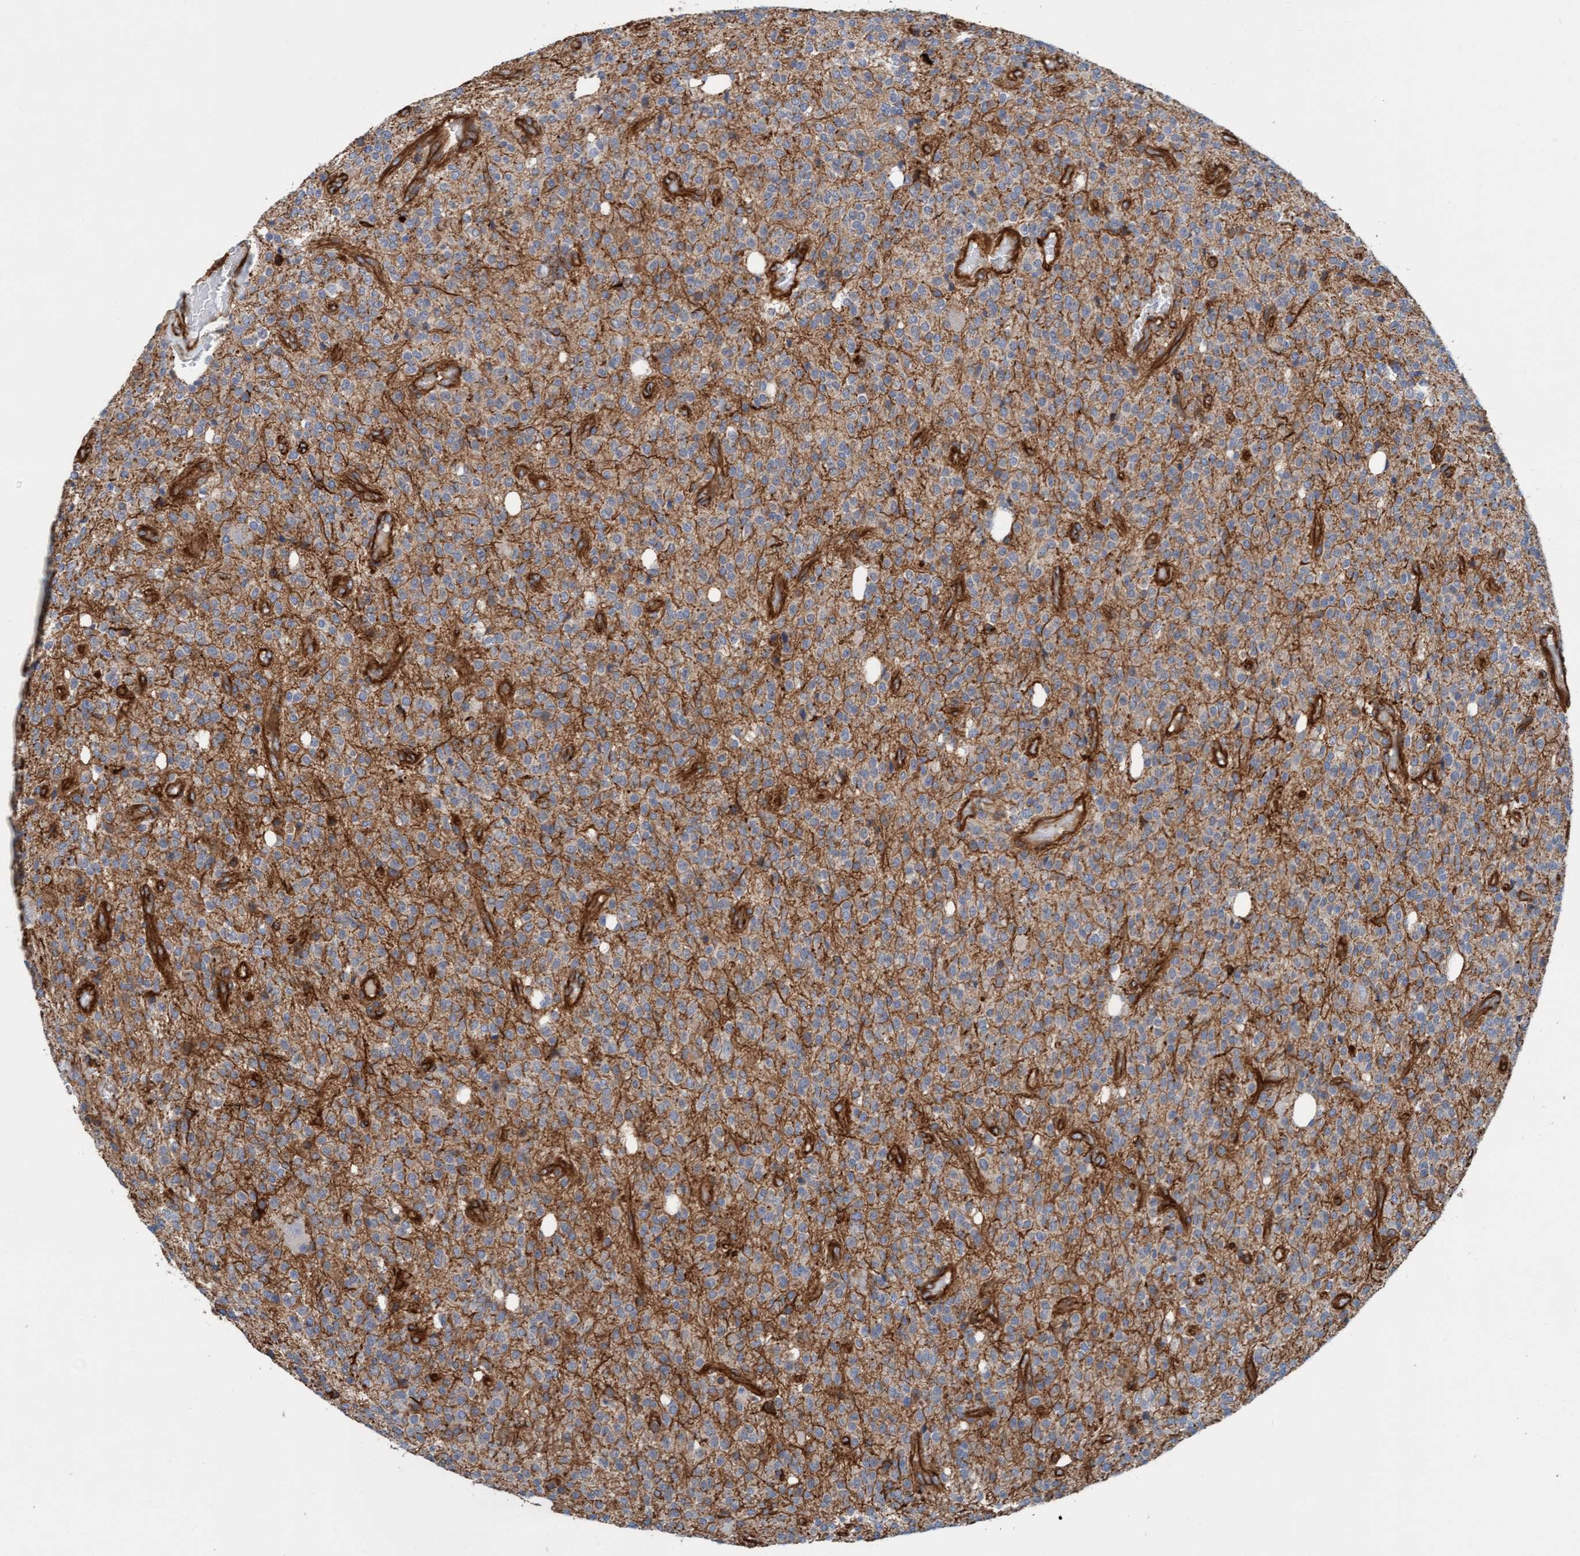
{"staining": {"intensity": "weak", "quantity": ">75%", "location": "cytoplasmic/membranous"}, "tissue": "glioma", "cell_type": "Tumor cells", "image_type": "cancer", "snomed": [{"axis": "morphology", "description": "Glioma, malignant, High grade"}, {"axis": "topography", "description": "Brain"}], "caption": "Tumor cells demonstrate low levels of weak cytoplasmic/membranous expression in approximately >75% of cells in human glioma.", "gene": "STXBP4", "patient": {"sex": "male", "age": 34}}